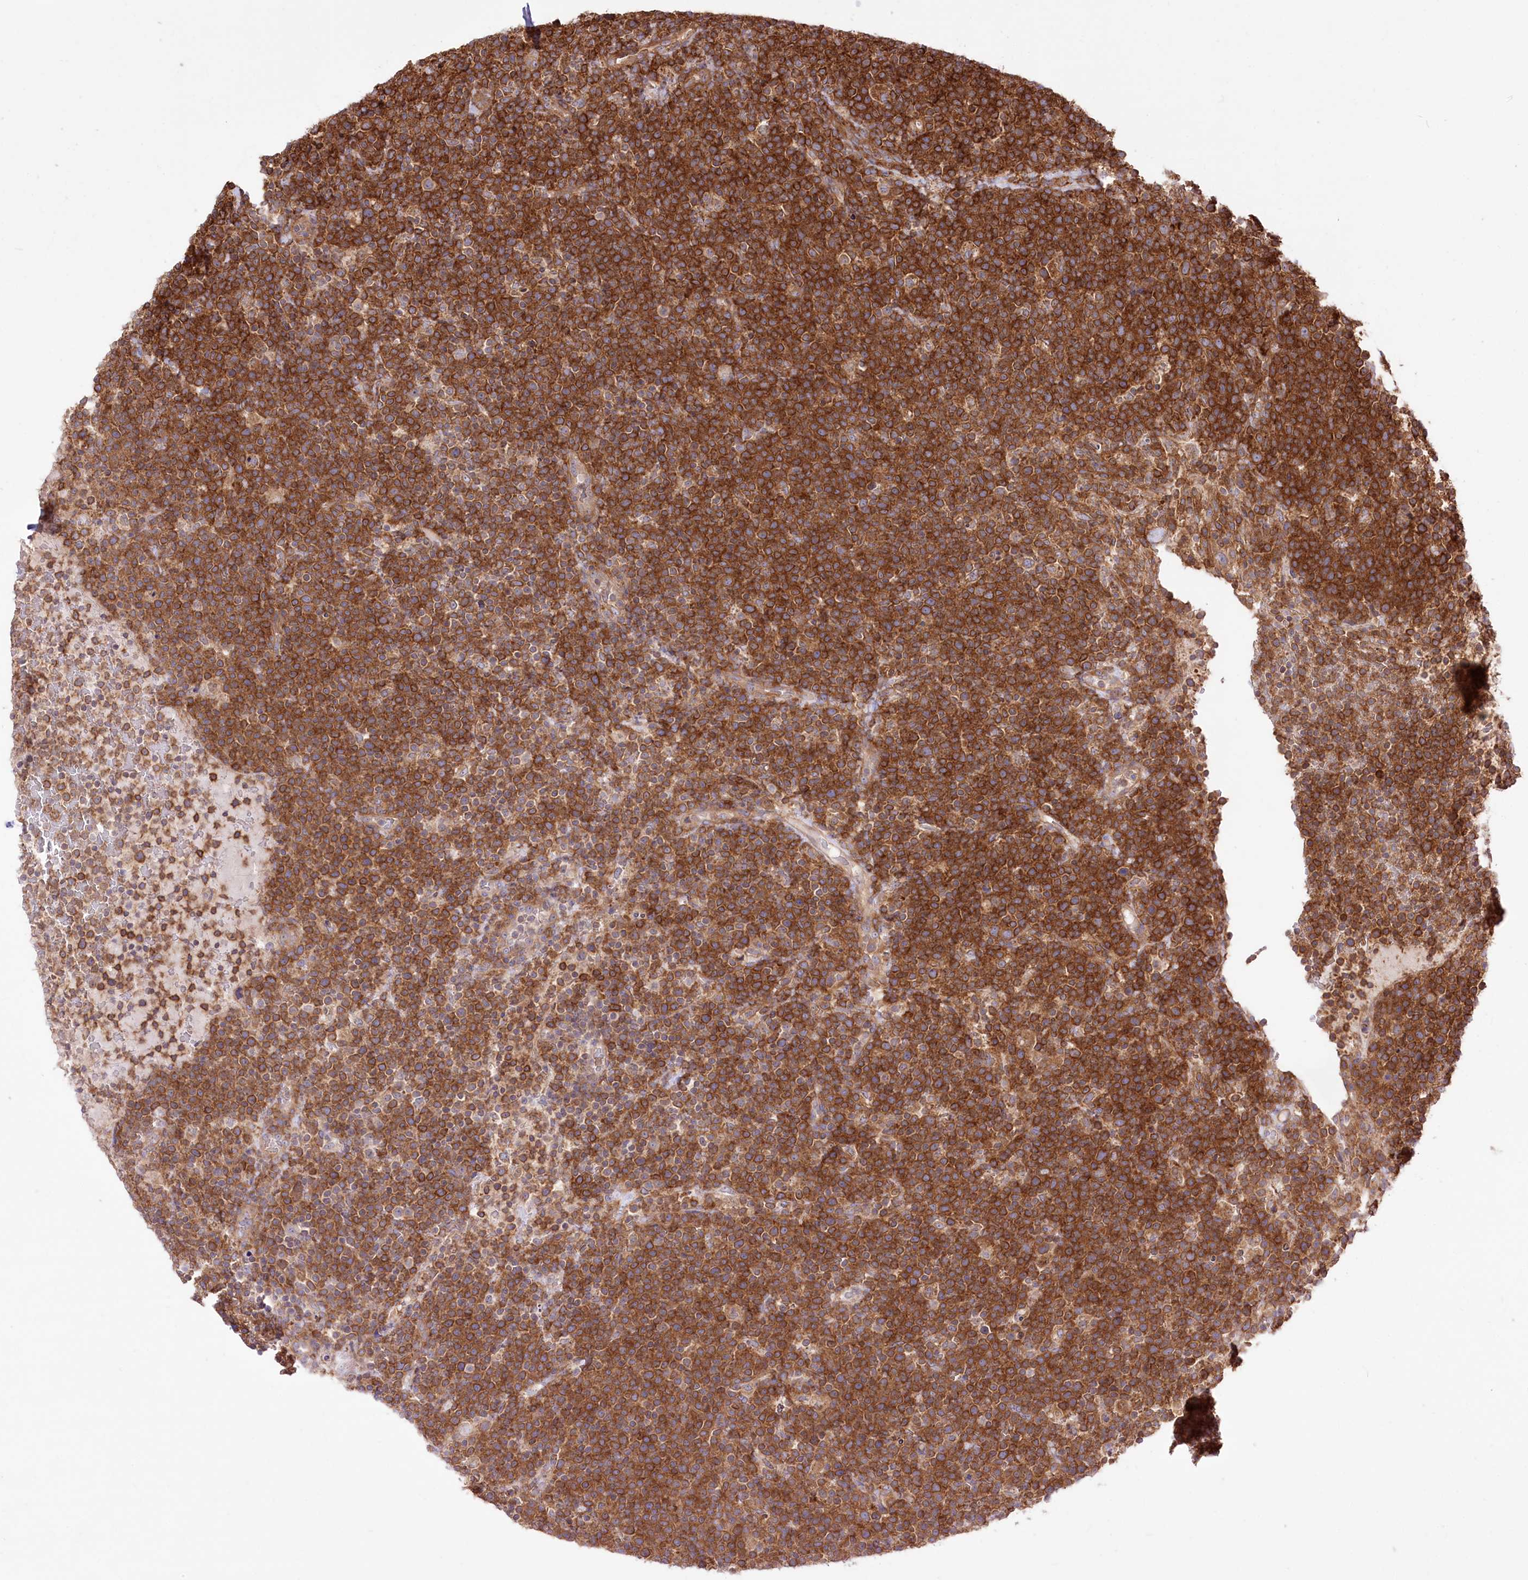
{"staining": {"intensity": "strong", "quantity": ">75%", "location": "cytoplasmic/membranous"}, "tissue": "lymphoma", "cell_type": "Tumor cells", "image_type": "cancer", "snomed": [{"axis": "morphology", "description": "Malignant lymphoma, non-Hodgkin's type, High grade"}, {"axis": "topography", "description": "Lymph node"}], "caption": "IHC (DAB (3,3'-diaminobenzidine)) staining of high-grade malignant lymphoma, non-Hodgkin's type displays strong cytoplasmic/membranous protein positivity in about >75% of tumor cells.", "gene": "XYLB", "patient": {"sex": "male", "age": 61}}